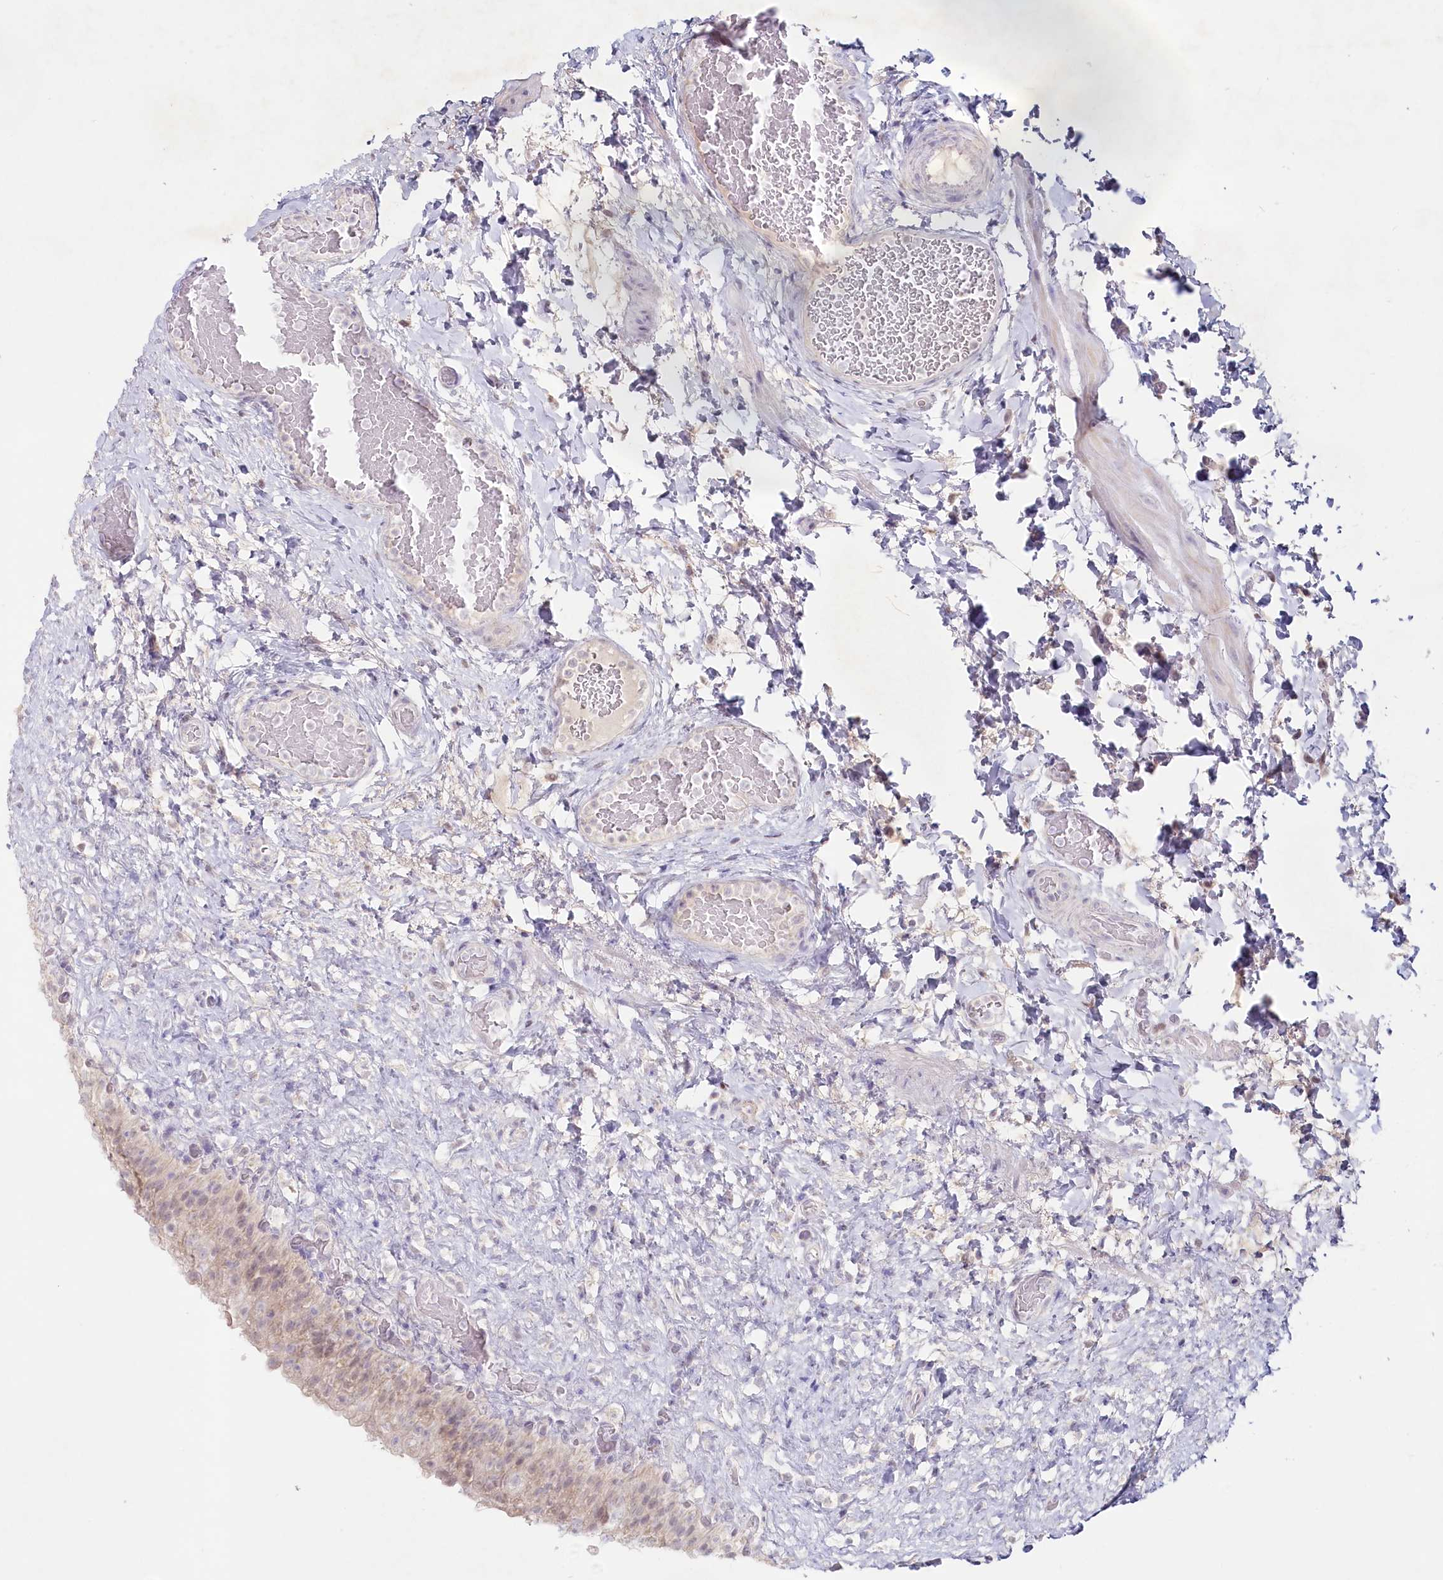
{"staining": {"intensity": "weak", "quantity": ">75%", "location": "cytoplasmic/membranous"}, "tissue": "urinary bladder", "cell_type": "Urothelial cells", "image_type": "normal", "snomed": [{"axis": "morphology", "description": "Normal tissue, NOS"}, {"axis": "topography", "description": "Urinary bladder"}], "caption": "Immunohistochemical staining of unremarkable human urinary bladder displays >75% levels of weak cytoplasmic/membranous protein positivity in approximately >75% of urothelial cells. The protein is shown in brown color, while the nuclei are stained blue.", "gene": "PSAPL1", "patient": {"sex": "female", "age": 27}}